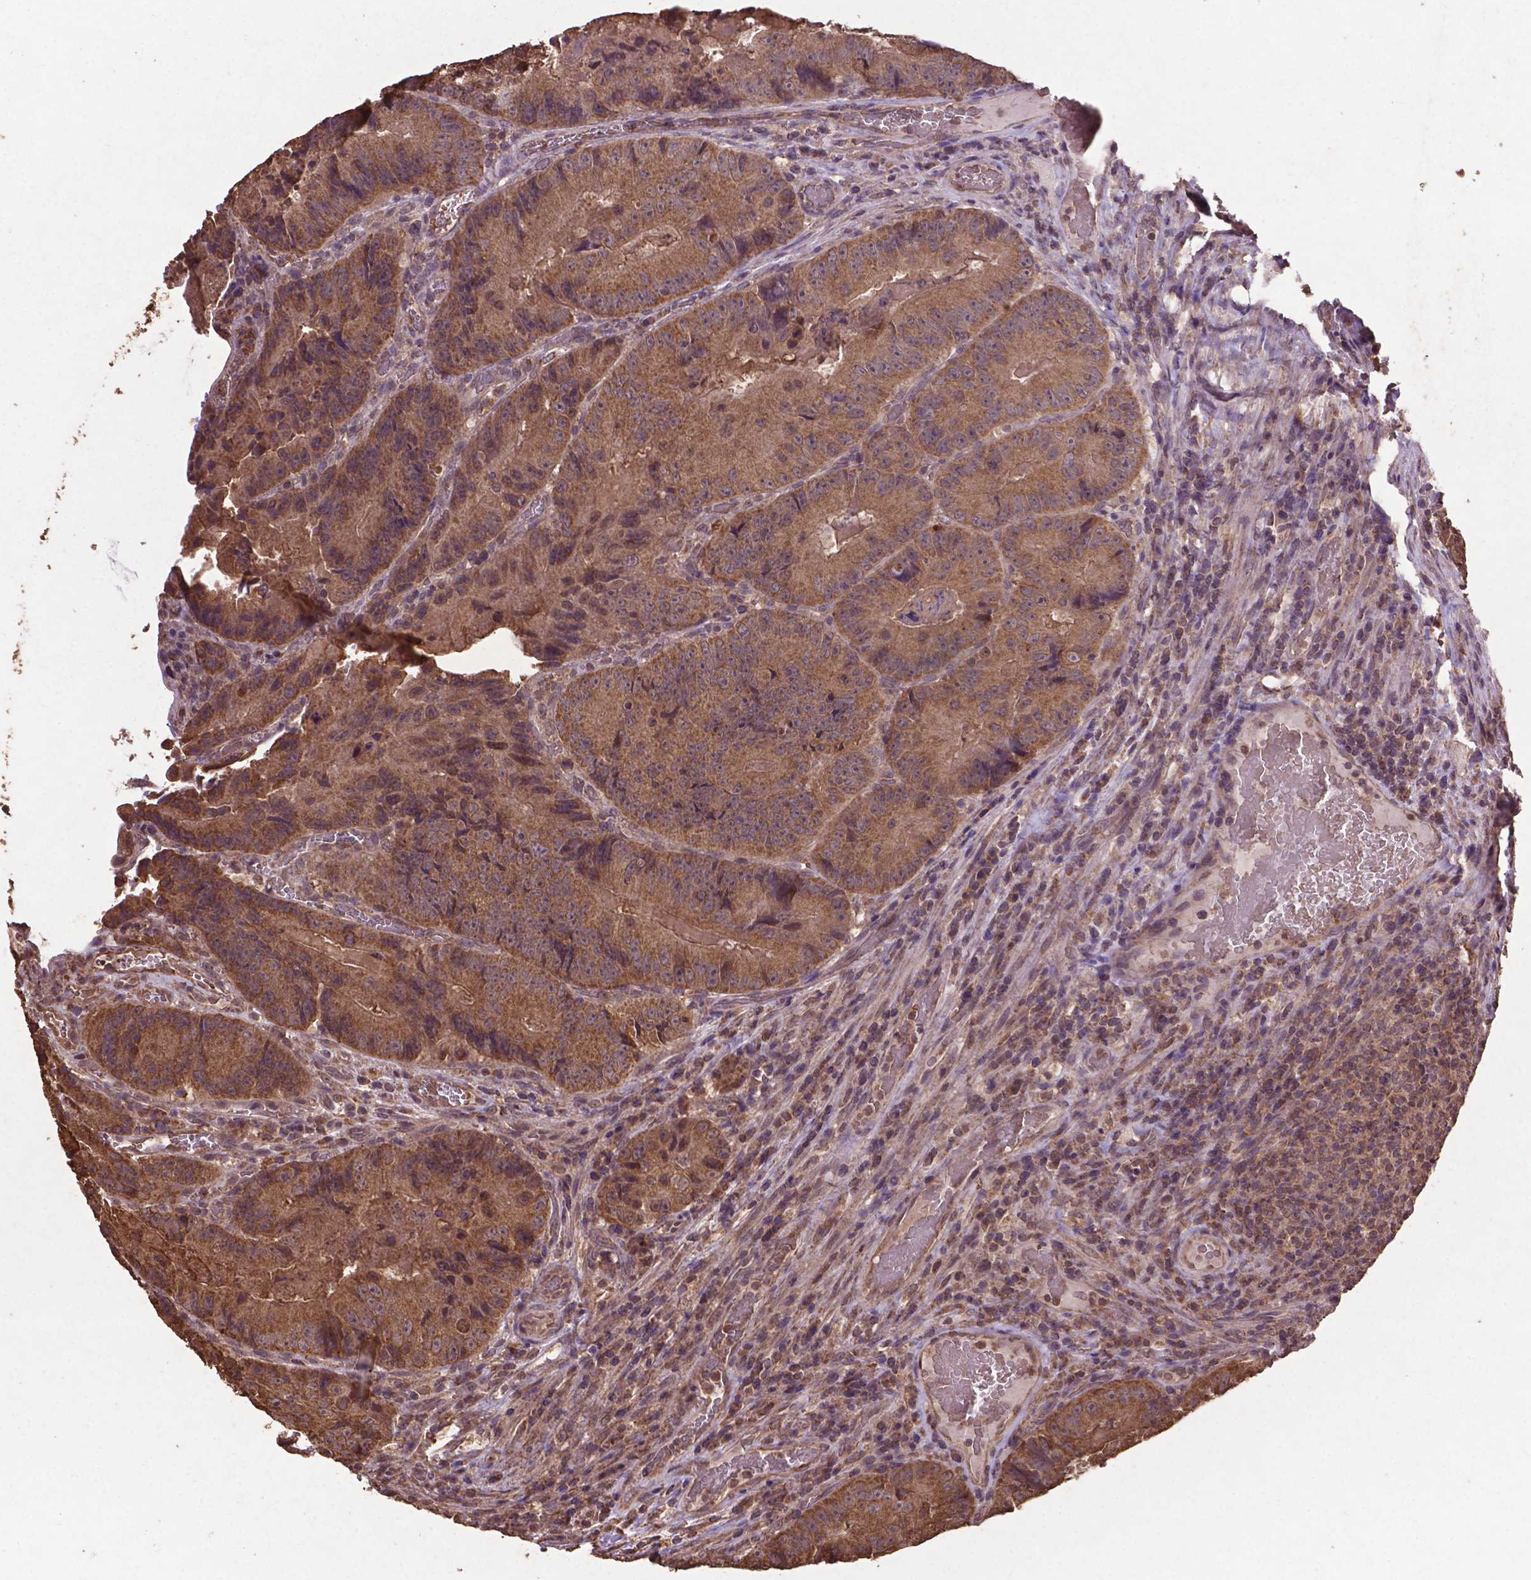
{"staining": {"intensity": "moderate", "quantity": ">75%", "location": "cytoplasmic/membranous"}, "tissue": "colorectal cancer", "cell_type": "Tumor cells", "image_type": "cancer", "snomed": [{"axis": "morphology", "description": "Adenocarcinoma, NOS"}, {"axis": "topography", "description": "Colon"}], "caption": "Colorectal cancer (adenocarcinoma) tissue displays moderate cytoplasmic/membranous staining in about >75% of tumor cells, visualized by immunohistochemistry.", "gene": "DCAF1", "patient": {"sex": "female", "age": 86}}